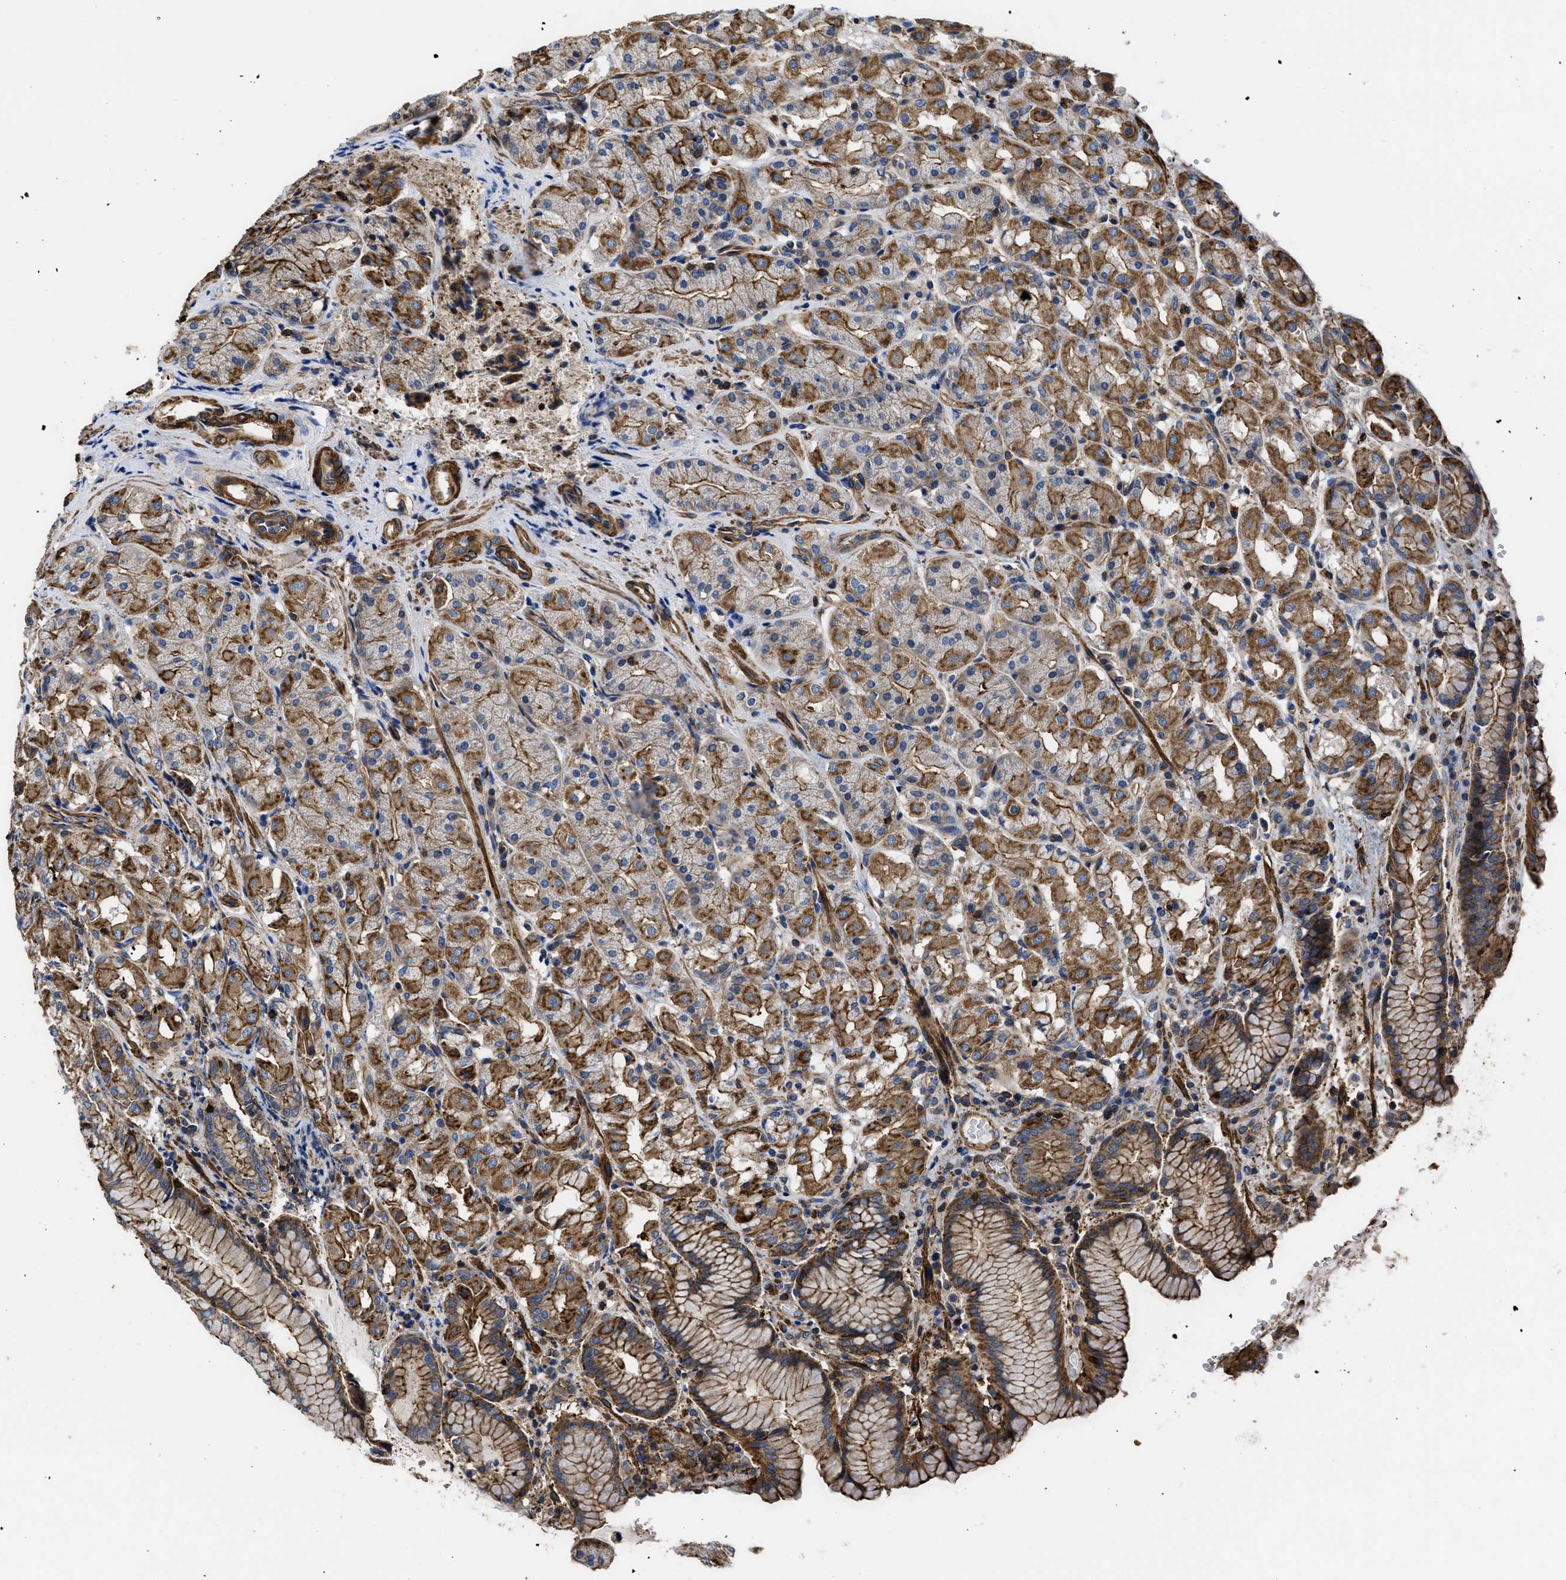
{"staining": {"intensity": "moderate", "quantity": ">75%", "location": "cytoplasmic/membranous"}, "tissue": "stomach", "cell_type": "Glandular cells", "image_type": "normal", "snomed": [{"axis": "morphology", "description": "Normal tissue, NOS"}, {"axis": "topography", "description": "Stomach"}, {"axis": "topography", "description": "Stomach, lower"}], "caption": "Brown immunohistochemical staining in benign stomach demonstrates moderate cytoplasmic/membranous positivity in approximately >75% of glandular cells.", "gene": "SCUBE2", "patient": {"sex": "female", "age": 56}}